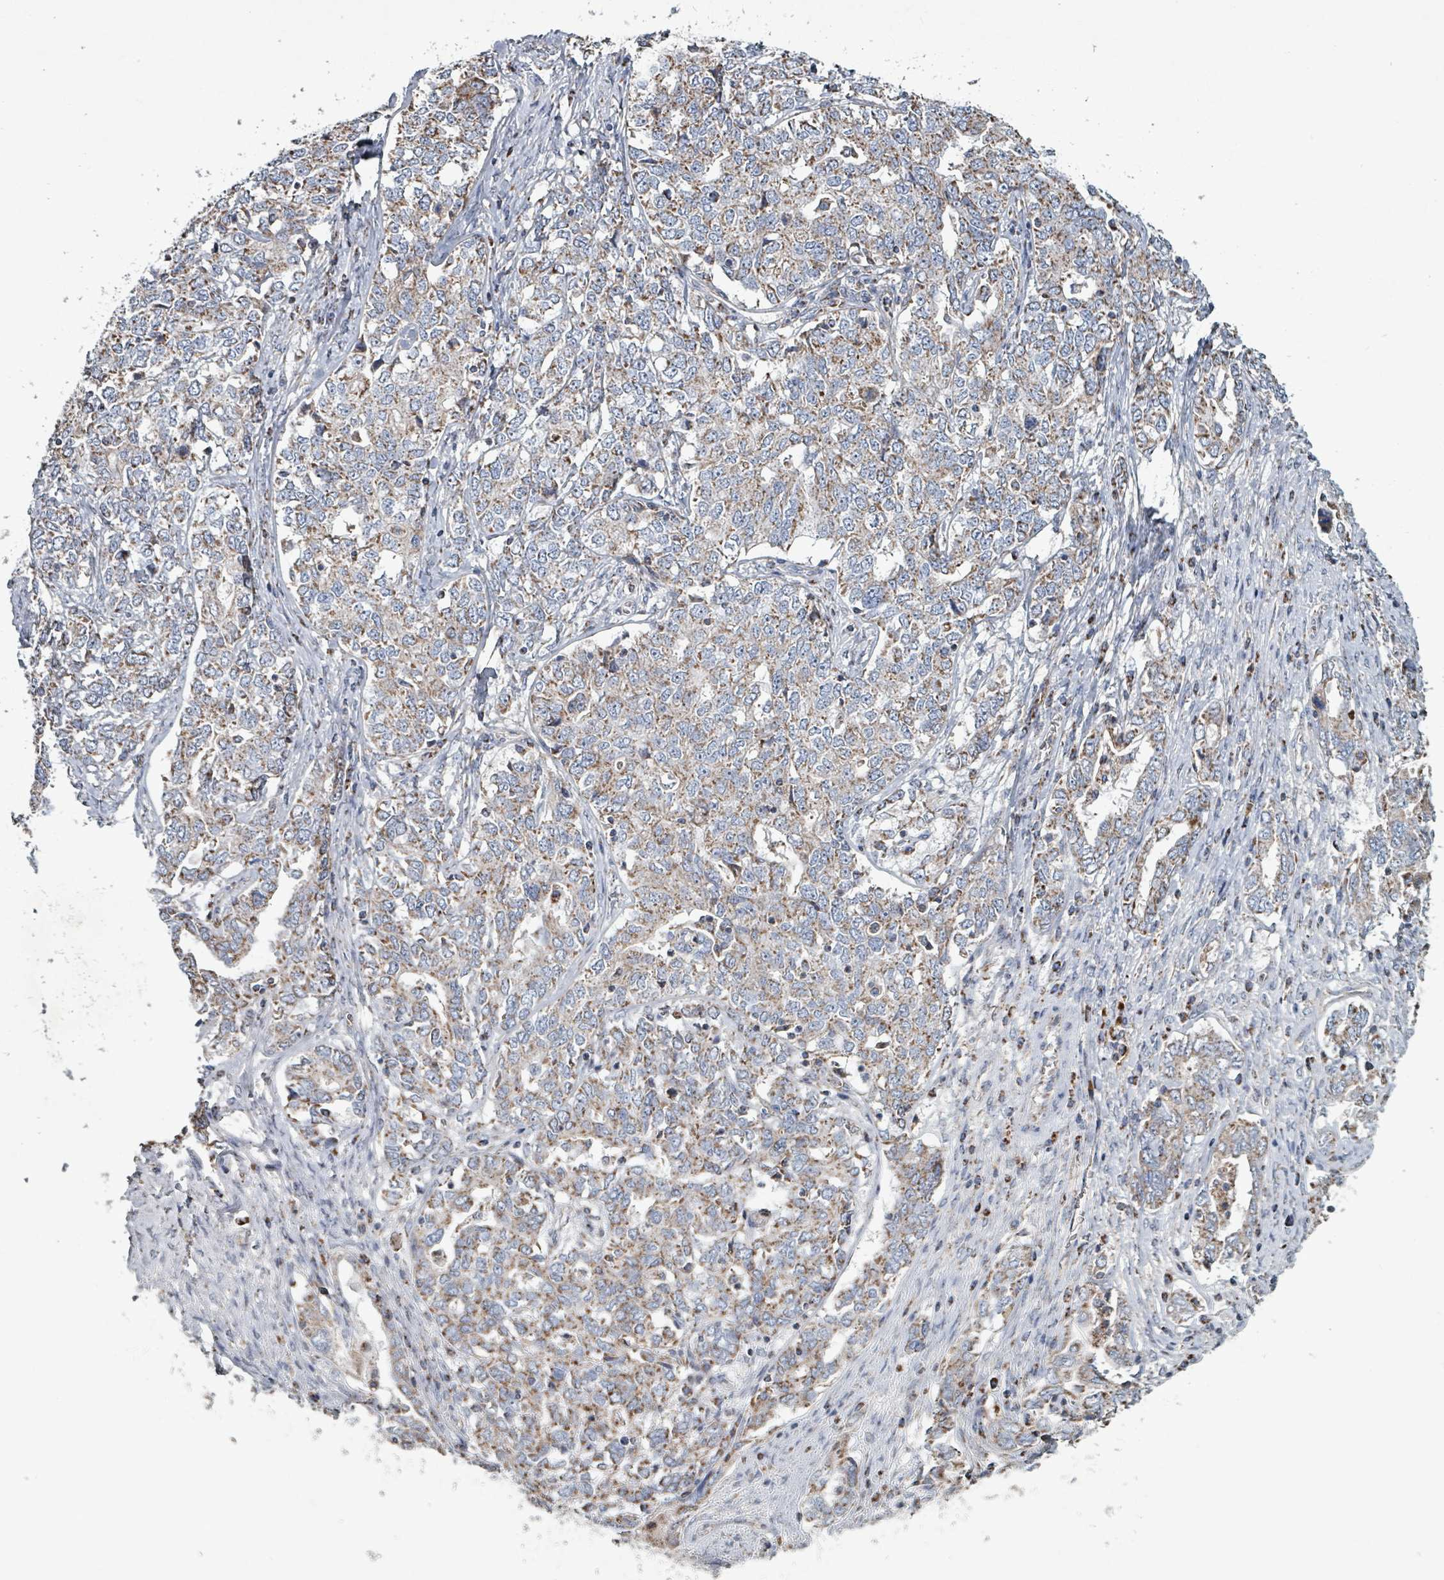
{"staining": {"intensity": "weak", "quantity": "25%-75%", "location": "cytoplasmic/membranous"}, "tissue": "ovarian cancer", "cell_type": "Tumor cells", "image_type": "cancer", "snomed": [{"axis": "morphology", "description": "Carcinoma, endometroid"}, {"axis": "topography", "description": "Ovary"}], "caption": "A brown stain labels weak cytoplasmic/membranous staining of a protein in ovarian endometroid carcinoma tumor cells. (IHC, brightfield microscopy, high magnification).", "gene": "ABHD18", "patient": {"sex": "female", "age": 62}}